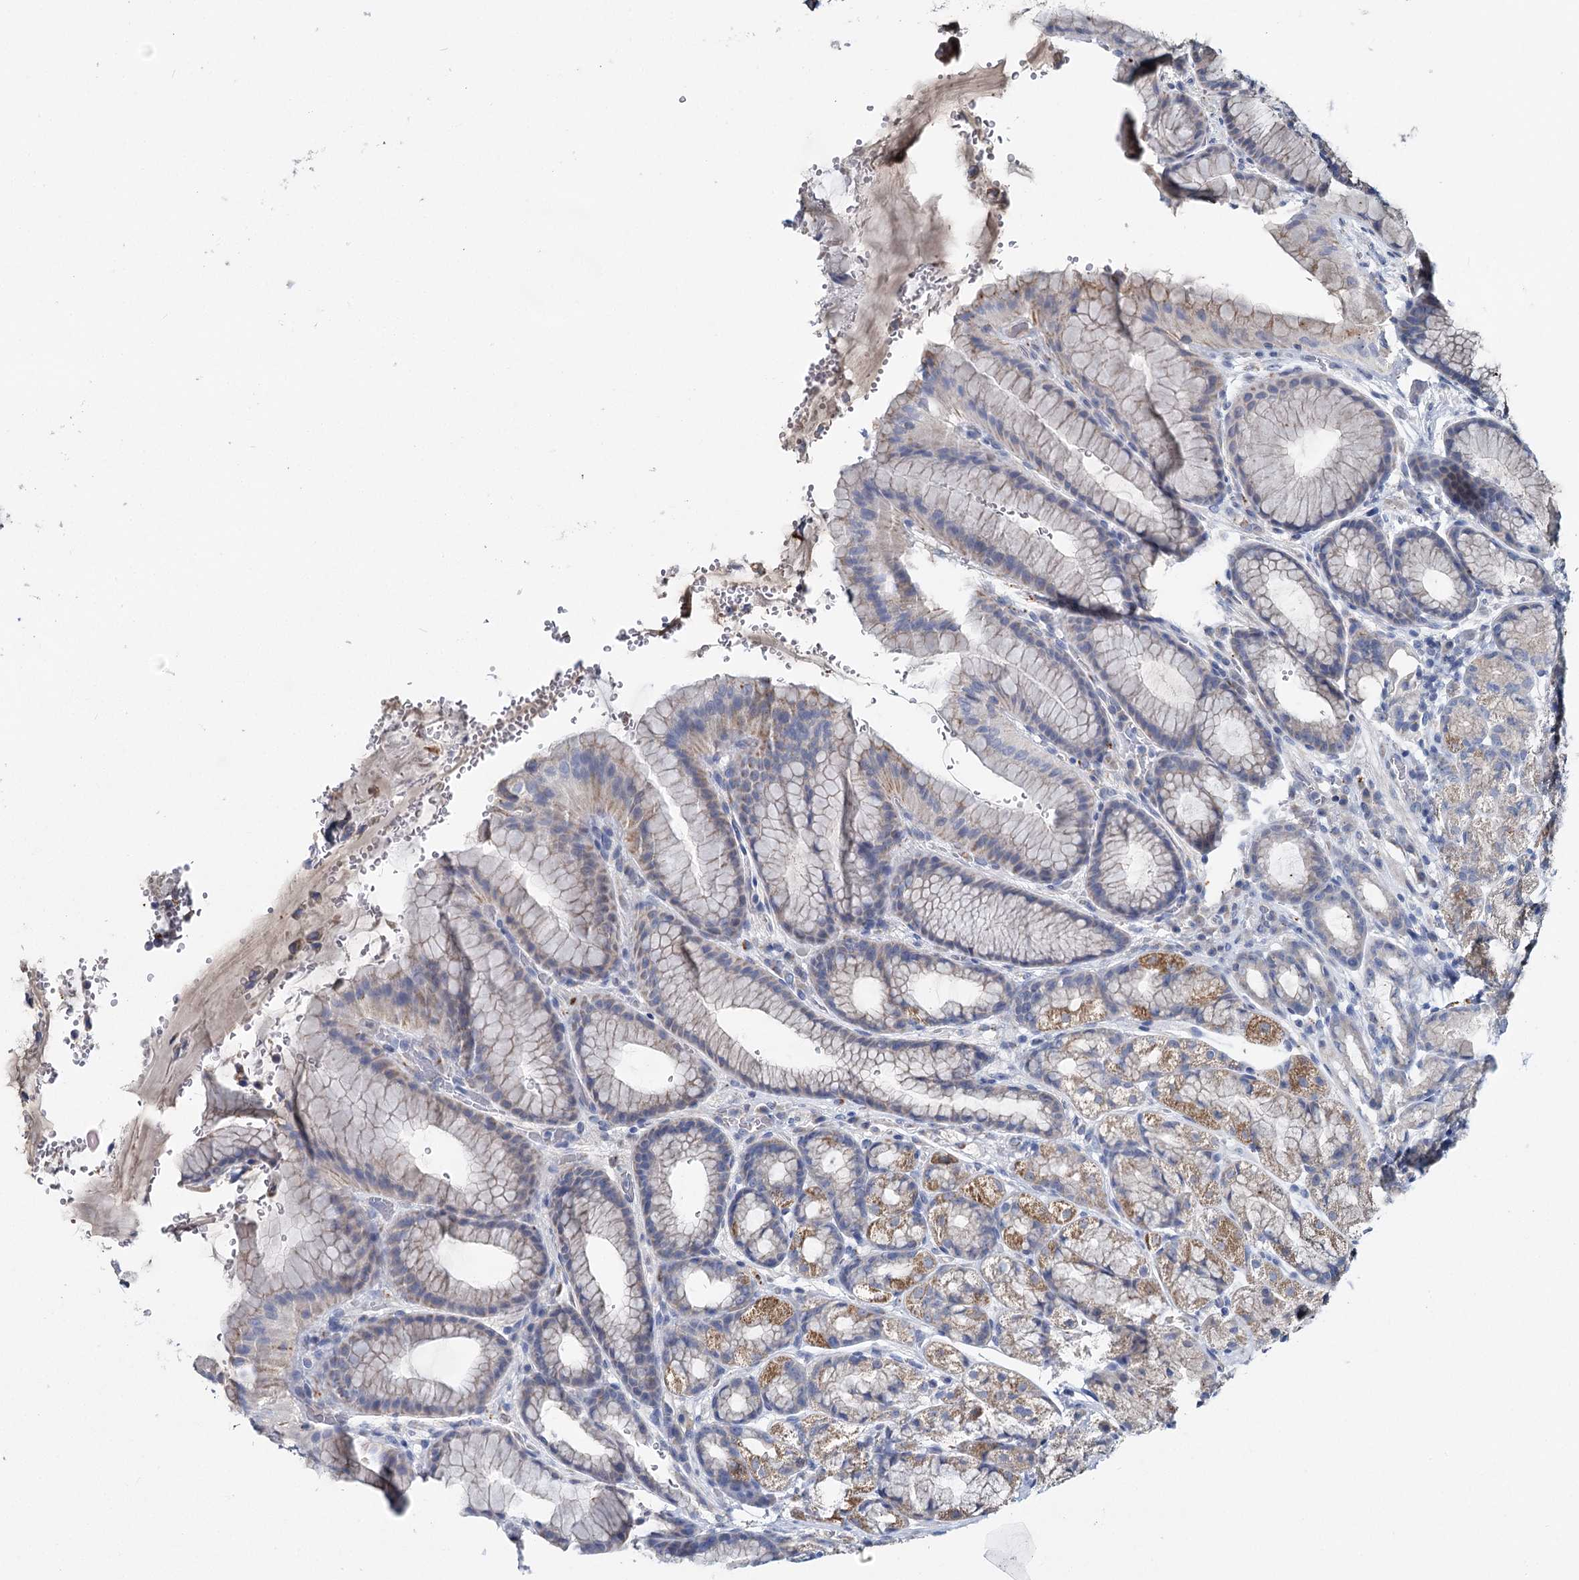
{"staining": {"intensity": "moderate", "quantity": "25%-75%", "location": "cytoplasmic/membranous"}, "tissue": "stomach", "cell_type": "Glandular cells", "image_type": "normal", "snomed": [{"axis": "morphology", "description": "Normal tissue, NOS"}, {"axis": "morphology", "description": "Adenocarcinoma, NOS"}, {"axis": "topography", "description": "Stomach"}], "caption": "Stomach stained with DAB immunohistochemistry displays medium levels of moderate cytoplasmic/membranous positivity in approximately 25%-75% of glandular cells. The staining is performed using DAB brown chromogen to label protein expression. The nuclei are counter-stained blue using hematoxylin.", "gene": "ANKRD16", "patient": {"sex": "male", "age": 57}}